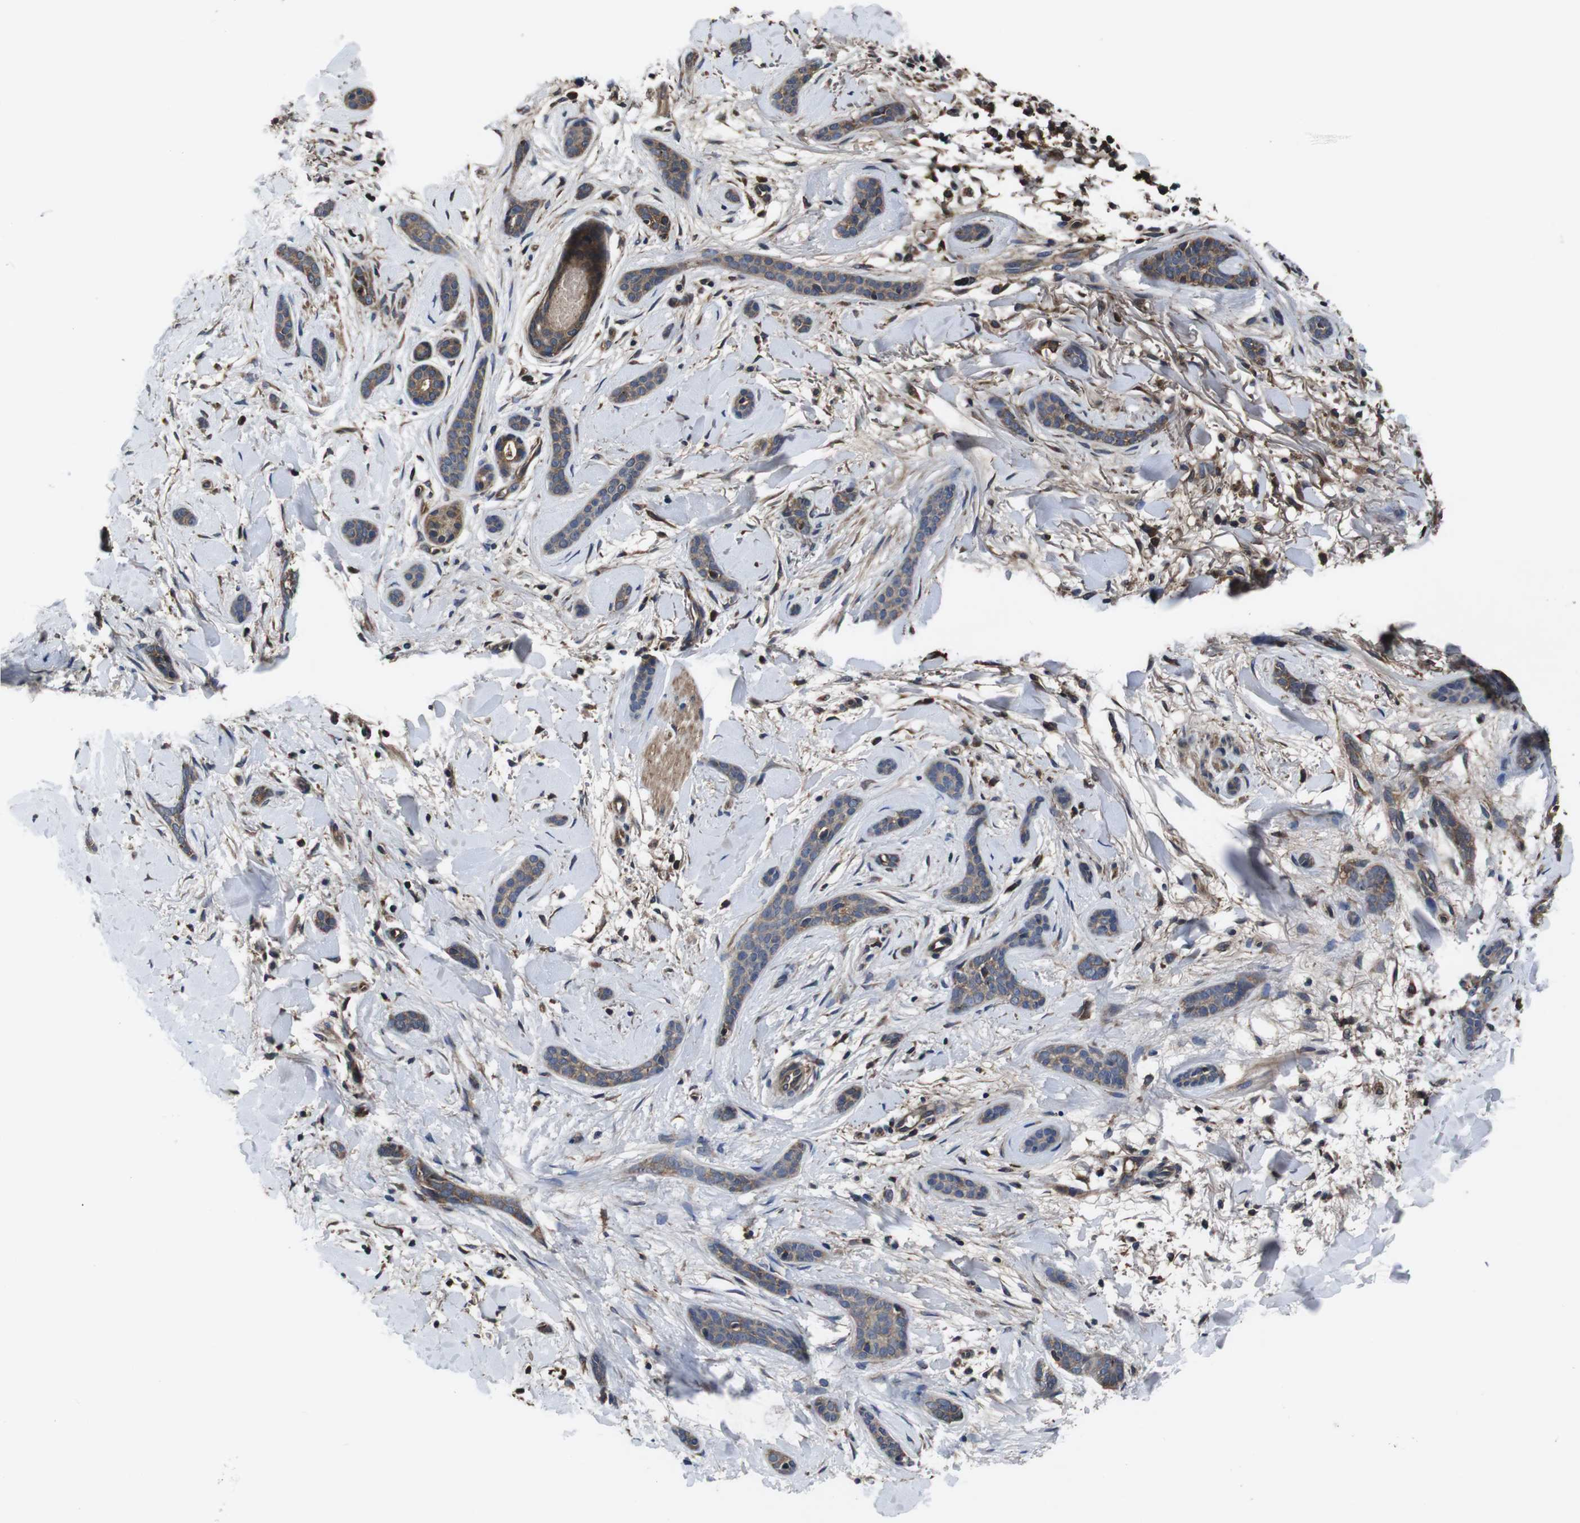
{"staining": {"intensity": "weak", "quantity": ">75%", "location": "cytoplasmic/membranous"}, "tissue": "skin cancer", "cell_type": "Tumor cells", "image_type": "cancer", "snomed": [{"axis": "morphology", "description": "Basal cell carcinoma"}, {"axis": "topography", "description": "Skin"}], "caption": "Weak cytoplasmic/membranous positivity is identified in about >75% of tumor cells in basal cell carcinoma (skin).", "gene": "CXCL11", "patient": {"sex": "female", "age": 58}}